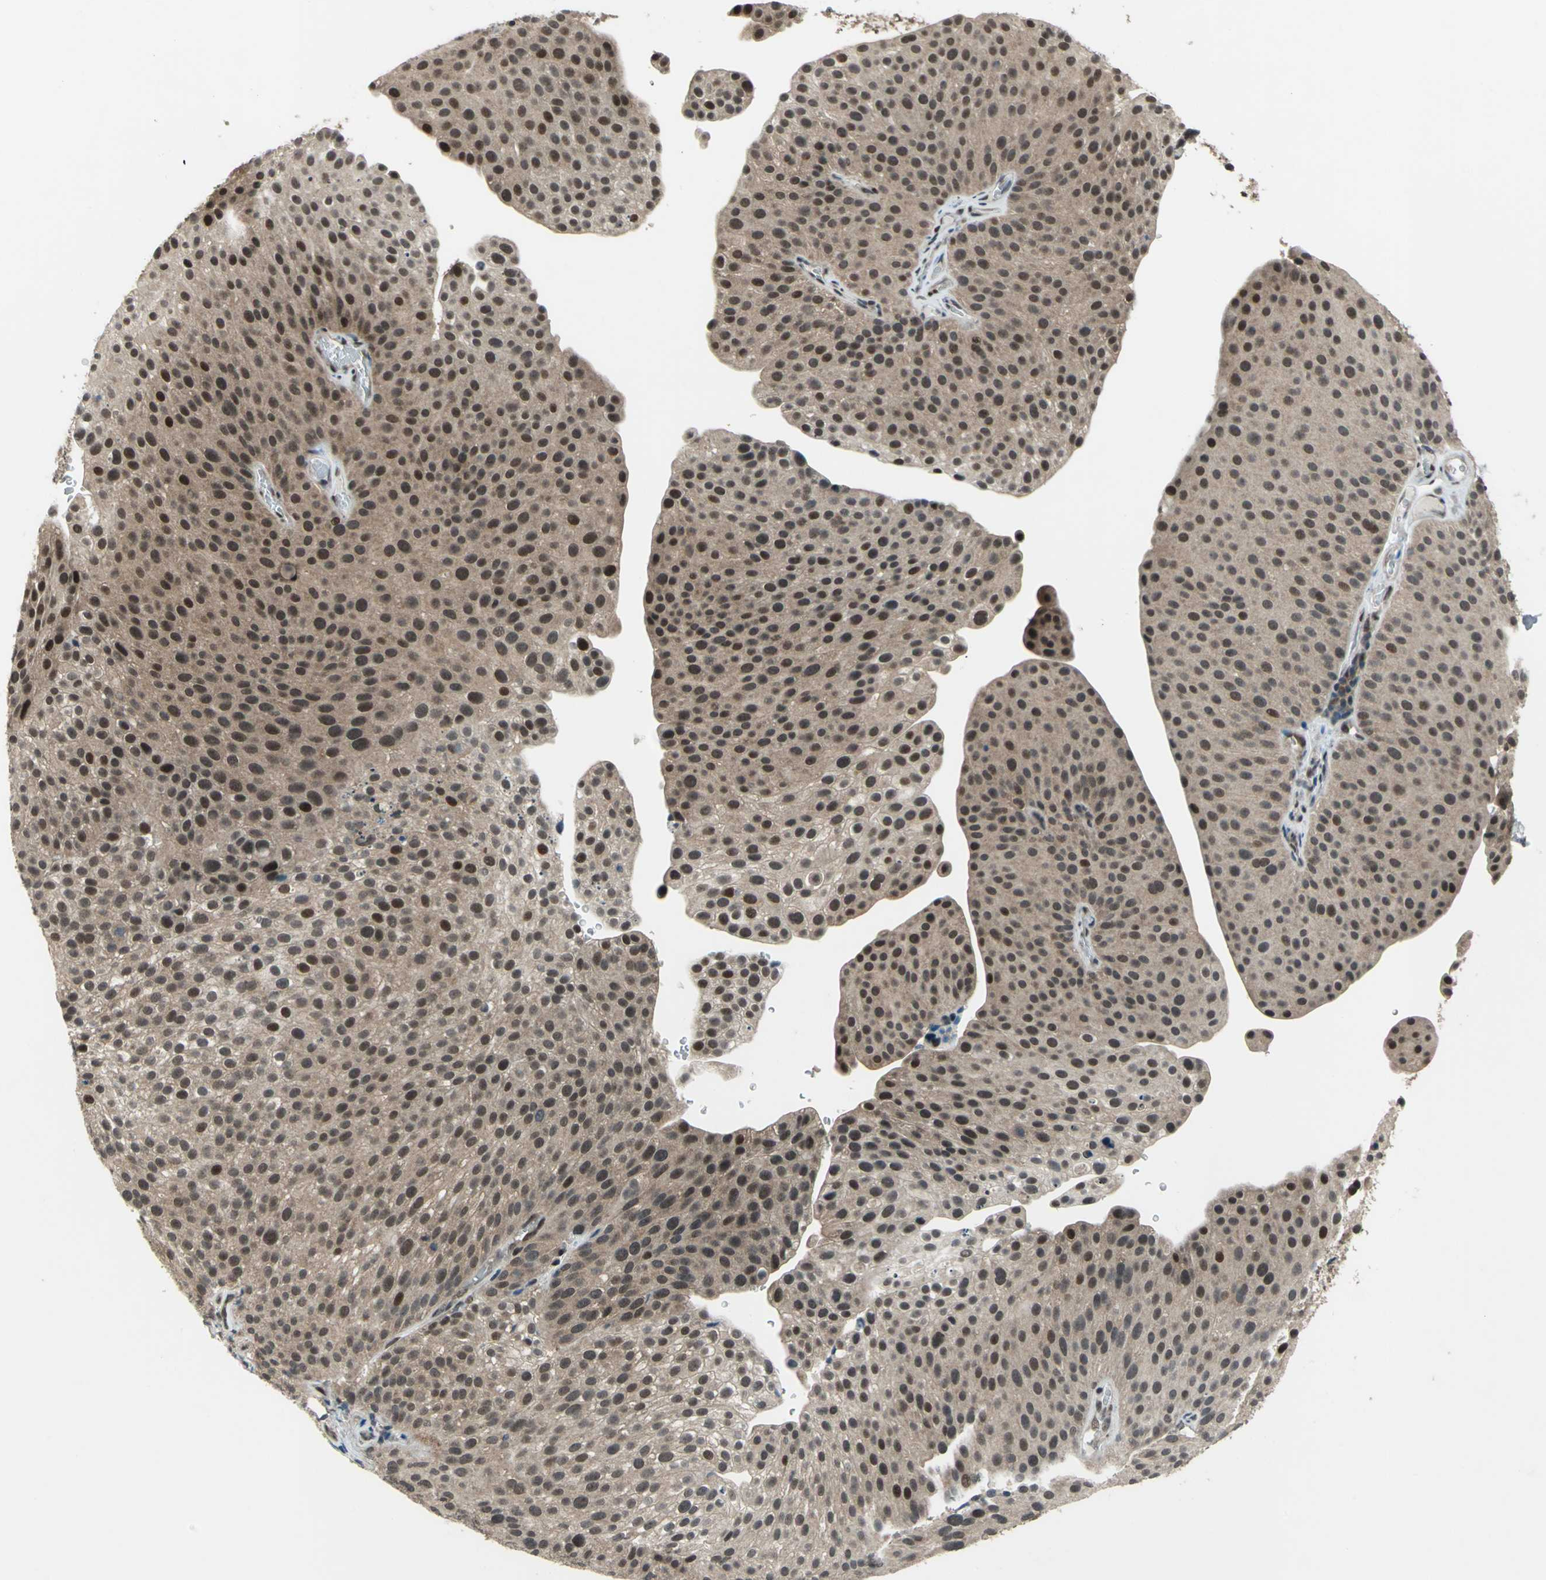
{"staining": {"intensity": "moderate", "quantity": ">75%", "location": "cytoplasmic/membranous,nuclear"}, "tissue": "urothelial cancer", "cell_type": "Tumor cells", "image_type": "cancer", "snomed": [{"axis": "morphology", "description": "Urothelial carcinoma, Low grade"}, {"axis": "topography", "description": "Smooth muscle"}, {"axis": "topography", "description": "Urinary bladder"}], "caption": "DAB immunohistochemical staining of human urothelial cancer demonstrates moderate cytoplasmic/membranous and nuclear protein staining in approximately >75% of tumor cells.", "gene": "COPS5", "patient": {"sex": "male", "age": 60}}